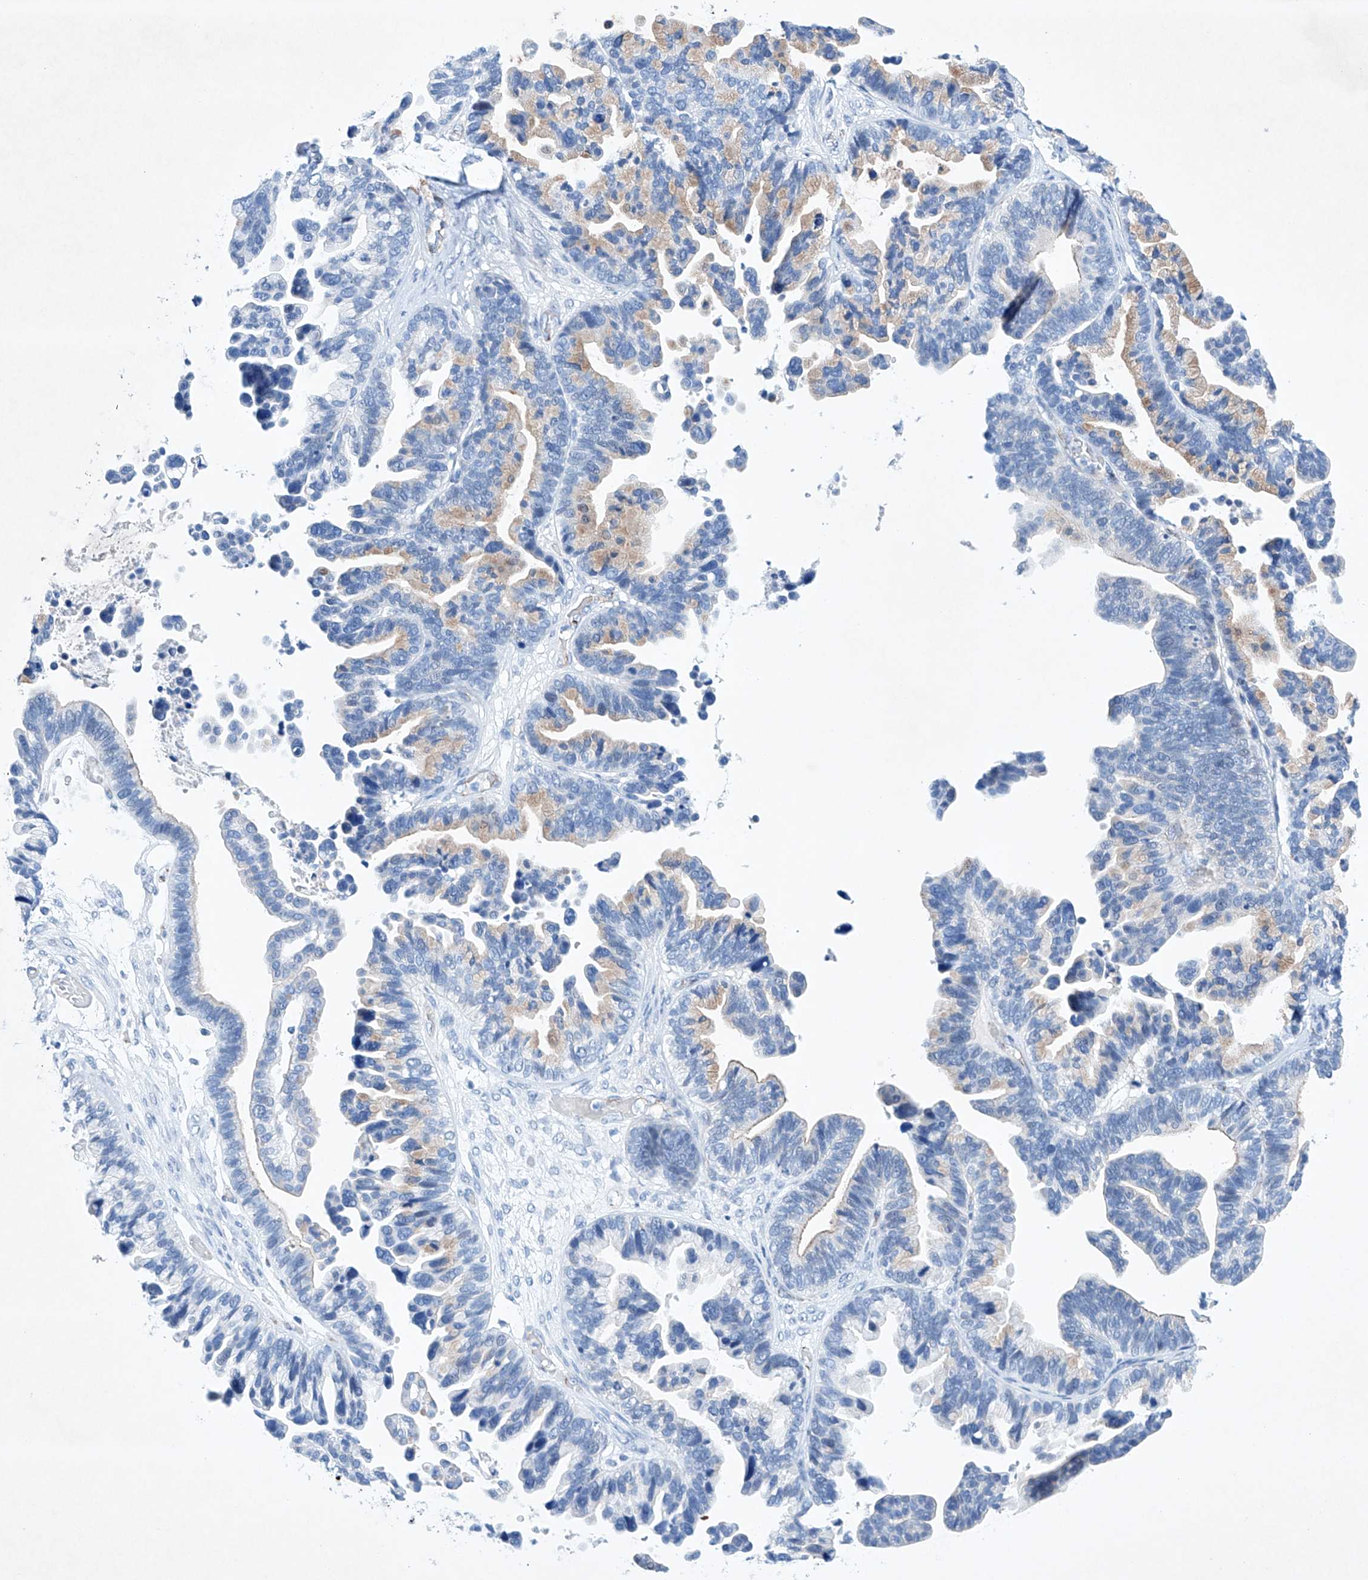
{"staining": {"intensity": "weak", "quantity": "<25%", "location": "cytoplasmic/membranous"}, "tissue": "ovarian cancer", "cell_type": "Tumor cells", "image_type": "cancer", "snomed": [{"axis": "morphology", "description": "Cystadenocarcinoma, serous, NOS"}, {"axis": "topography", "description": "Ovary"}], "caption": "DAB (3,3'-diaminobenzidine) immunohistochemical staining of human ovarian serous cystadenocarcinoma reveals no significant staining in tumor cells.", "gene": "ETV7", "patient": {"sex": "female", "age": 56}}